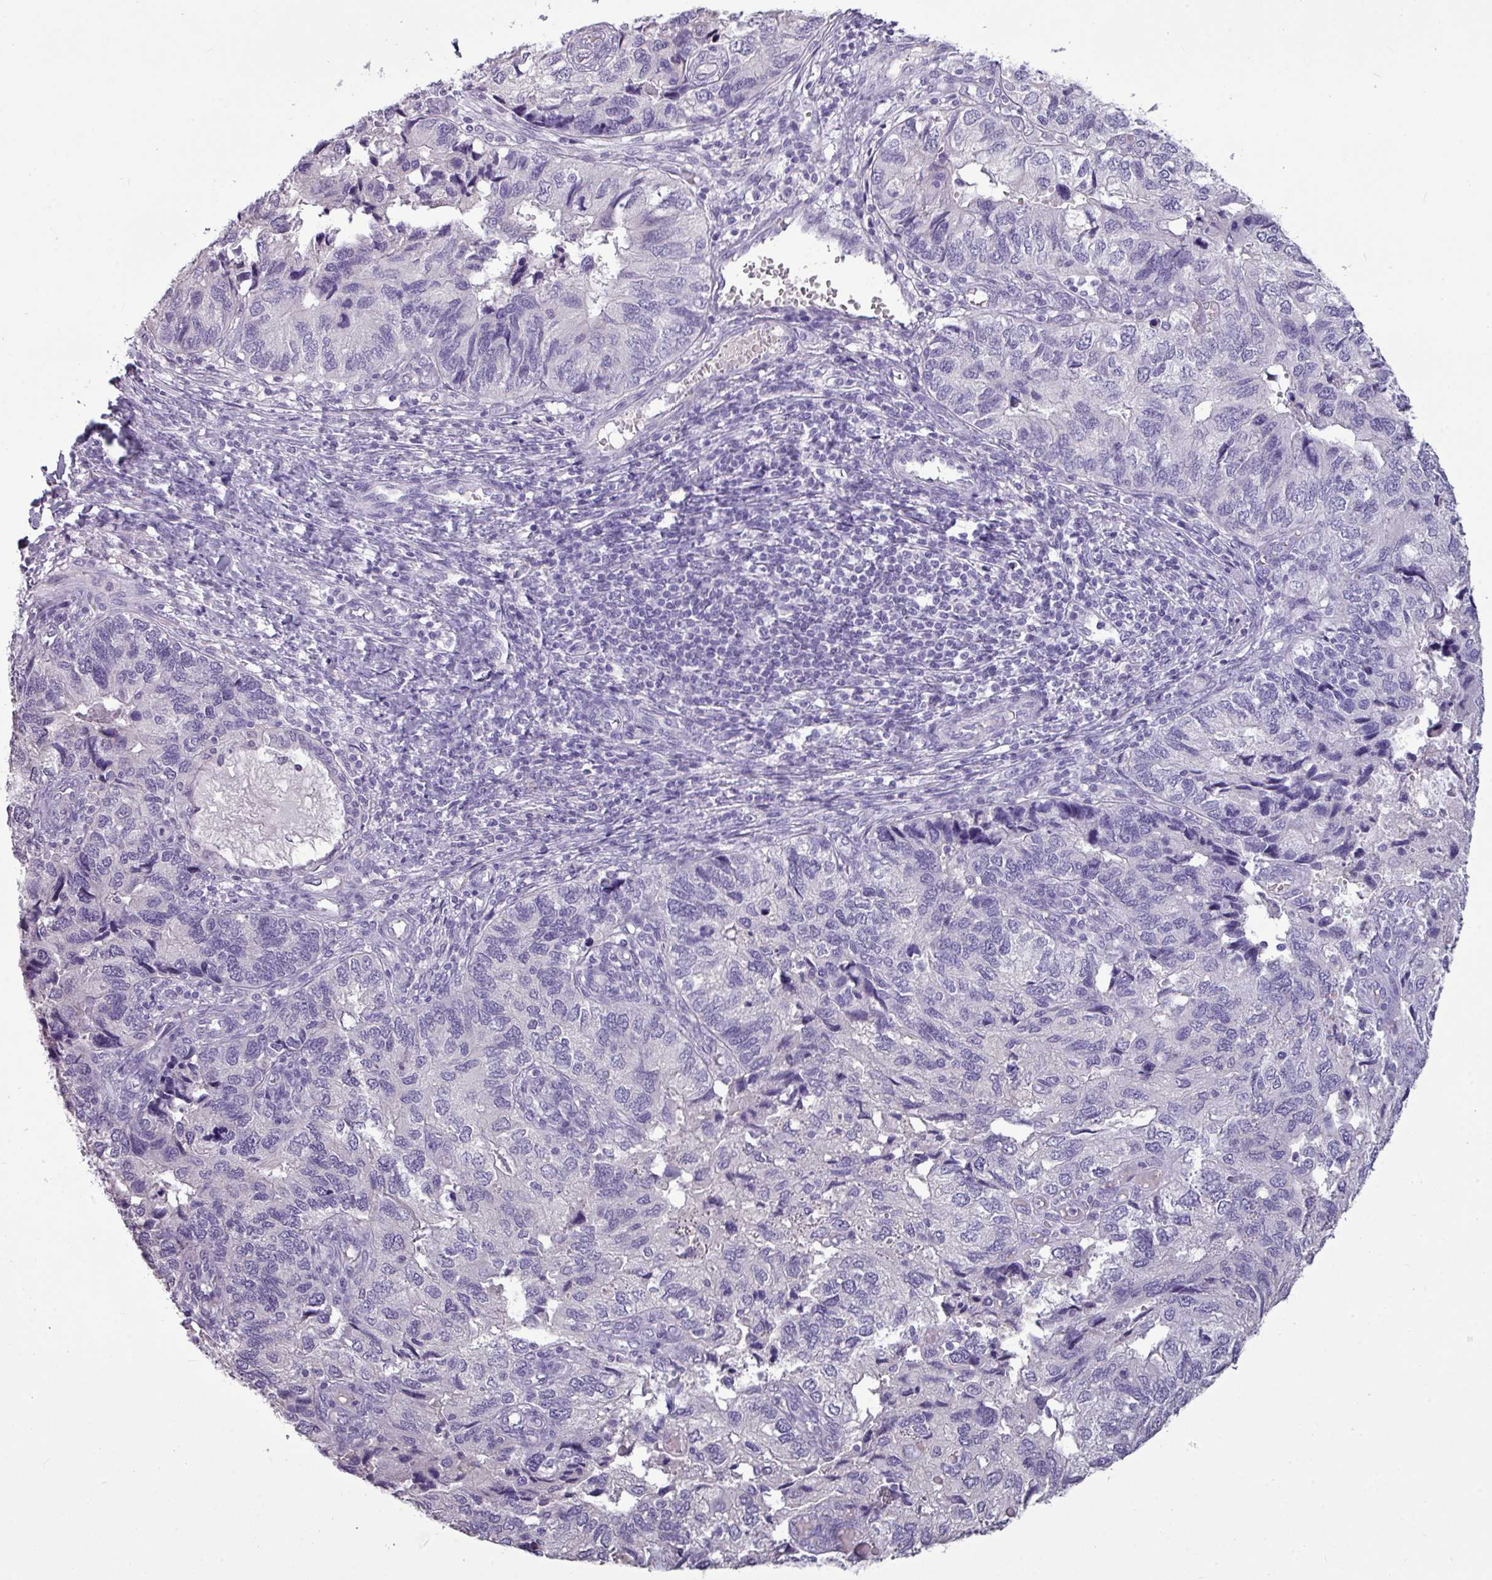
{"staining": {"intensity": "negative", "quantity": "none", "location": "none"}, "tissue": "endometrial cancer", "cell_type": "Tumor cells", "image_type": "cancer", "snomed": [{"axis": "morphology", "description": "Carcinoma, NOS"}, {"axis": "topography", "description": "Uterus"}], "caption": "There is no significant positivity in tumor cells of endometrial carcinoma.", "gene": "TMEM91", "patient": {"sex": "female", "age": 76}}